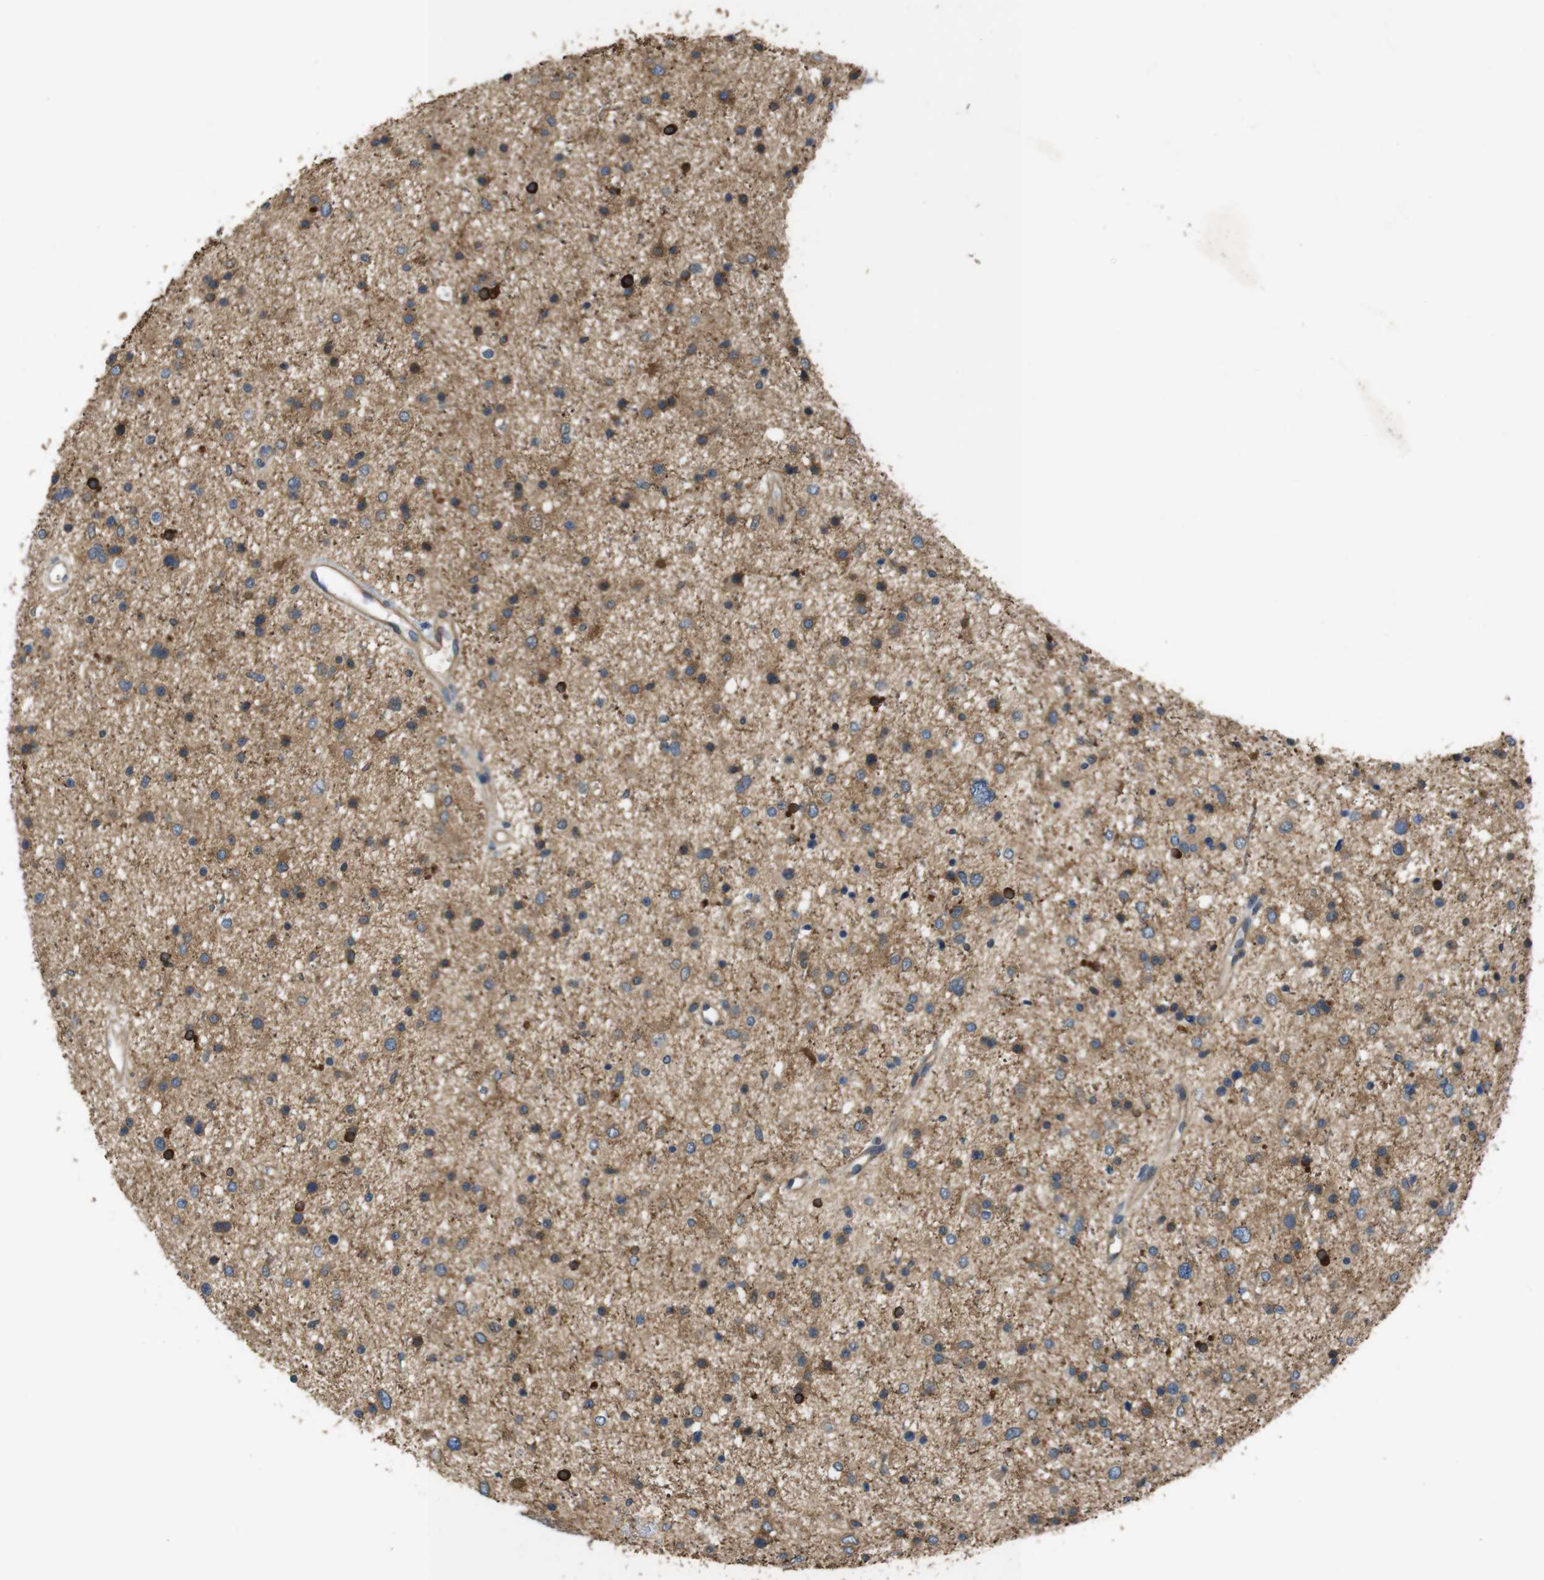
{"staining": {"intensity": "moderate", "quantity": ">75%", "location": "cytoplasmic/membranous"}, "tissue": "glioma", "cell_type": "Tumor cells", "image_type": "cancer", "snomed": [{"axis": "morphology", "description": "Glioma, malignant, Low grade"}, {"axis": "topography", "description": "Brain"}], "caption": "Immunohistochemistry (IHC) histopathology image of neoplastic tissue: human glioma stained using immunohistochemistry (IHC) displays medium levels of moderate protein expression localized specifically in the cytoplasmic/membranous of tumor cells, appearing as a cytoplasmic/membranous brown color.", "gene": "PCDH10", "patient": {"sex": "female", "age": 37}}